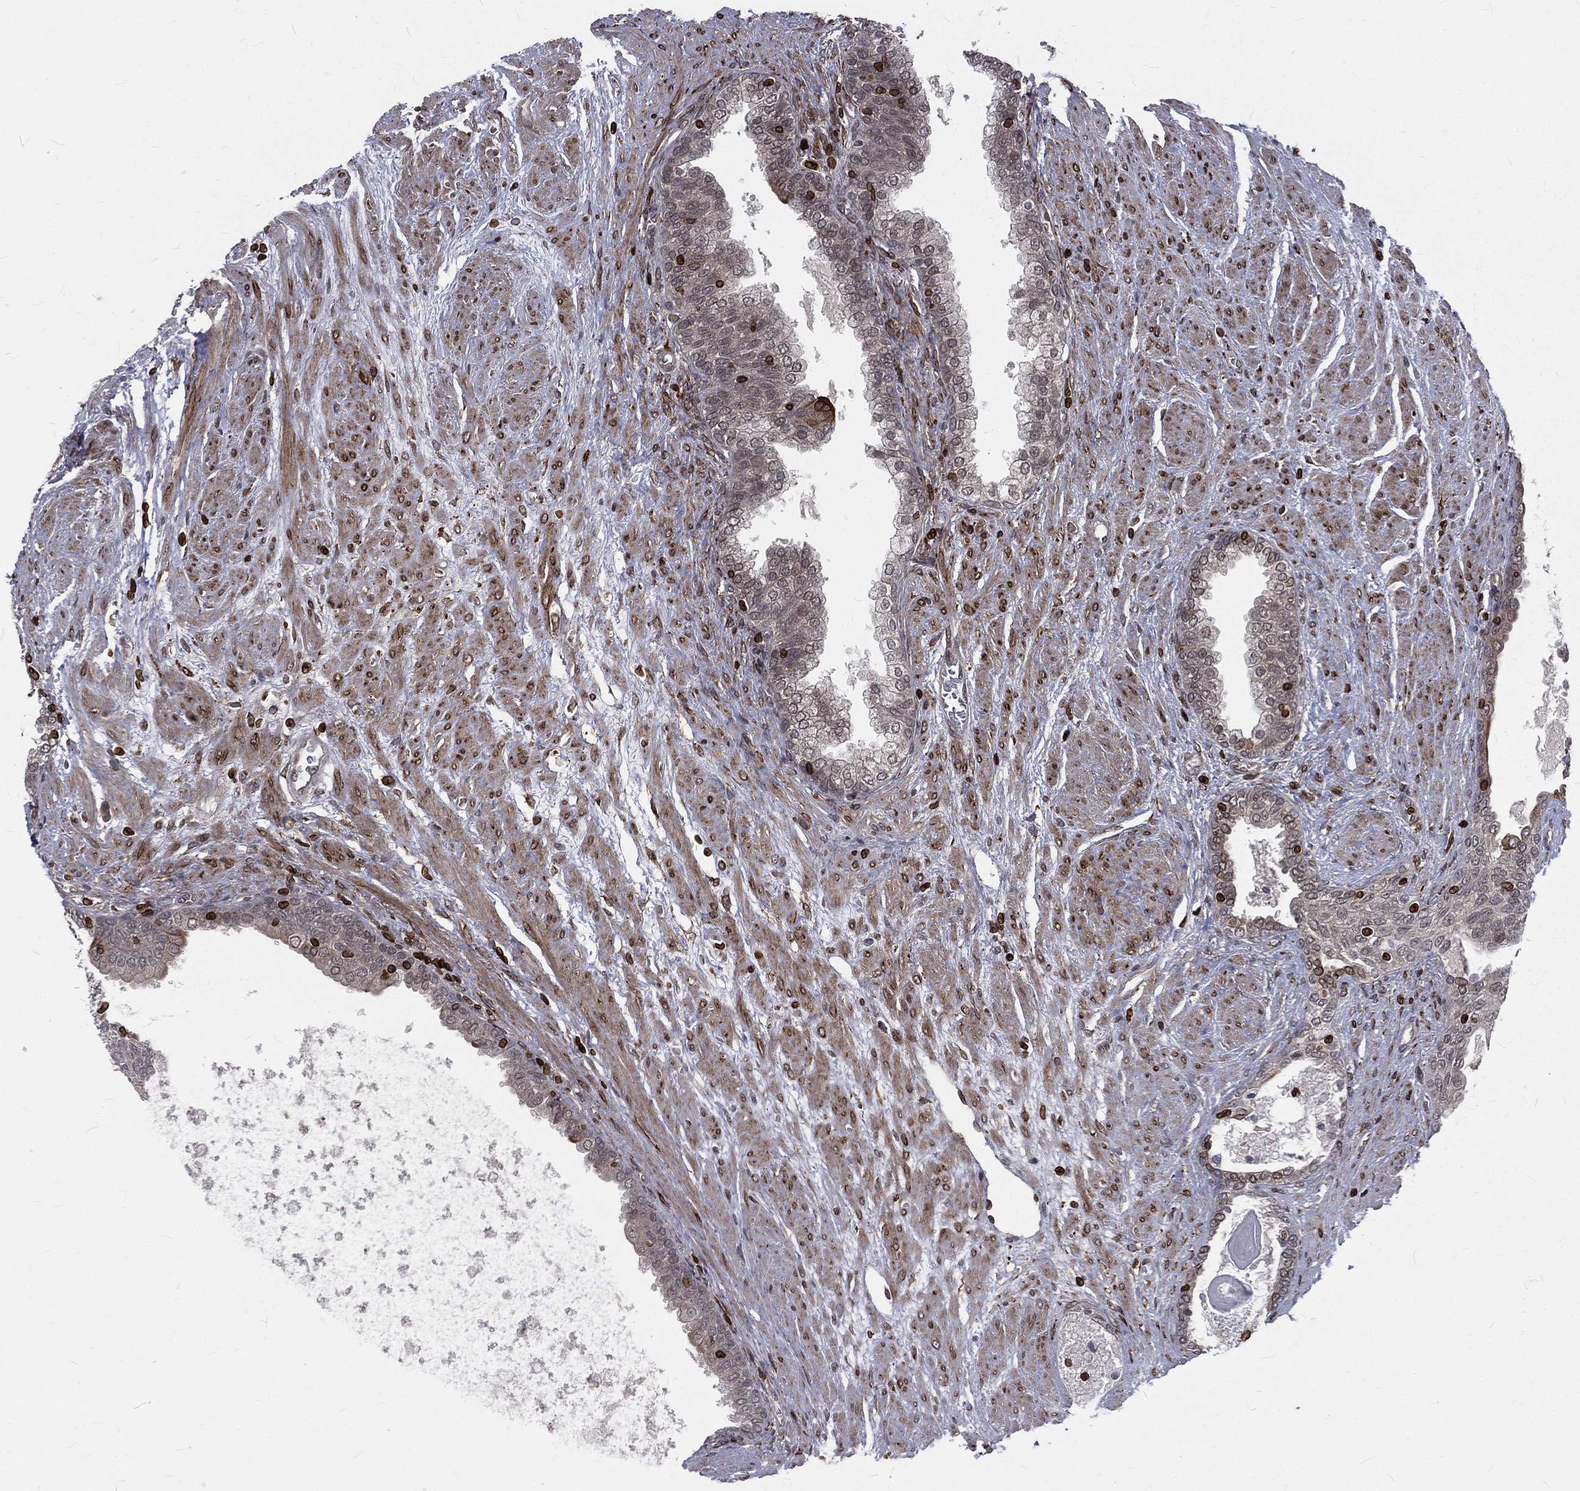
{"staining": {"intensity": "moderate", "quantity": "<25%", "location": "cytoplasmic/membranous,nuclear"}, "tissue": "prostate cancer", "cell_type": "Tumor cells", "image_type": "cancer", "snomed": [{"axis": "morphology", "description": "Adenocarcinoma, NOS"}, {"axis": "topography", "description": "Prostate and seminal vesicle, NOS"}, {"axis": "topography", "description": "Prostate"}], "caption": "Immunohistochemistry (IHC) photomicrograph of human prostate adenocarcinoma stained for a protein (brown), which displays low levels of moderate cytoplasmic/membranous and nuclear expression in about <25% of tumor cells.", "gene": "LBR", "patient": {"sex": "male", "age": 62}}